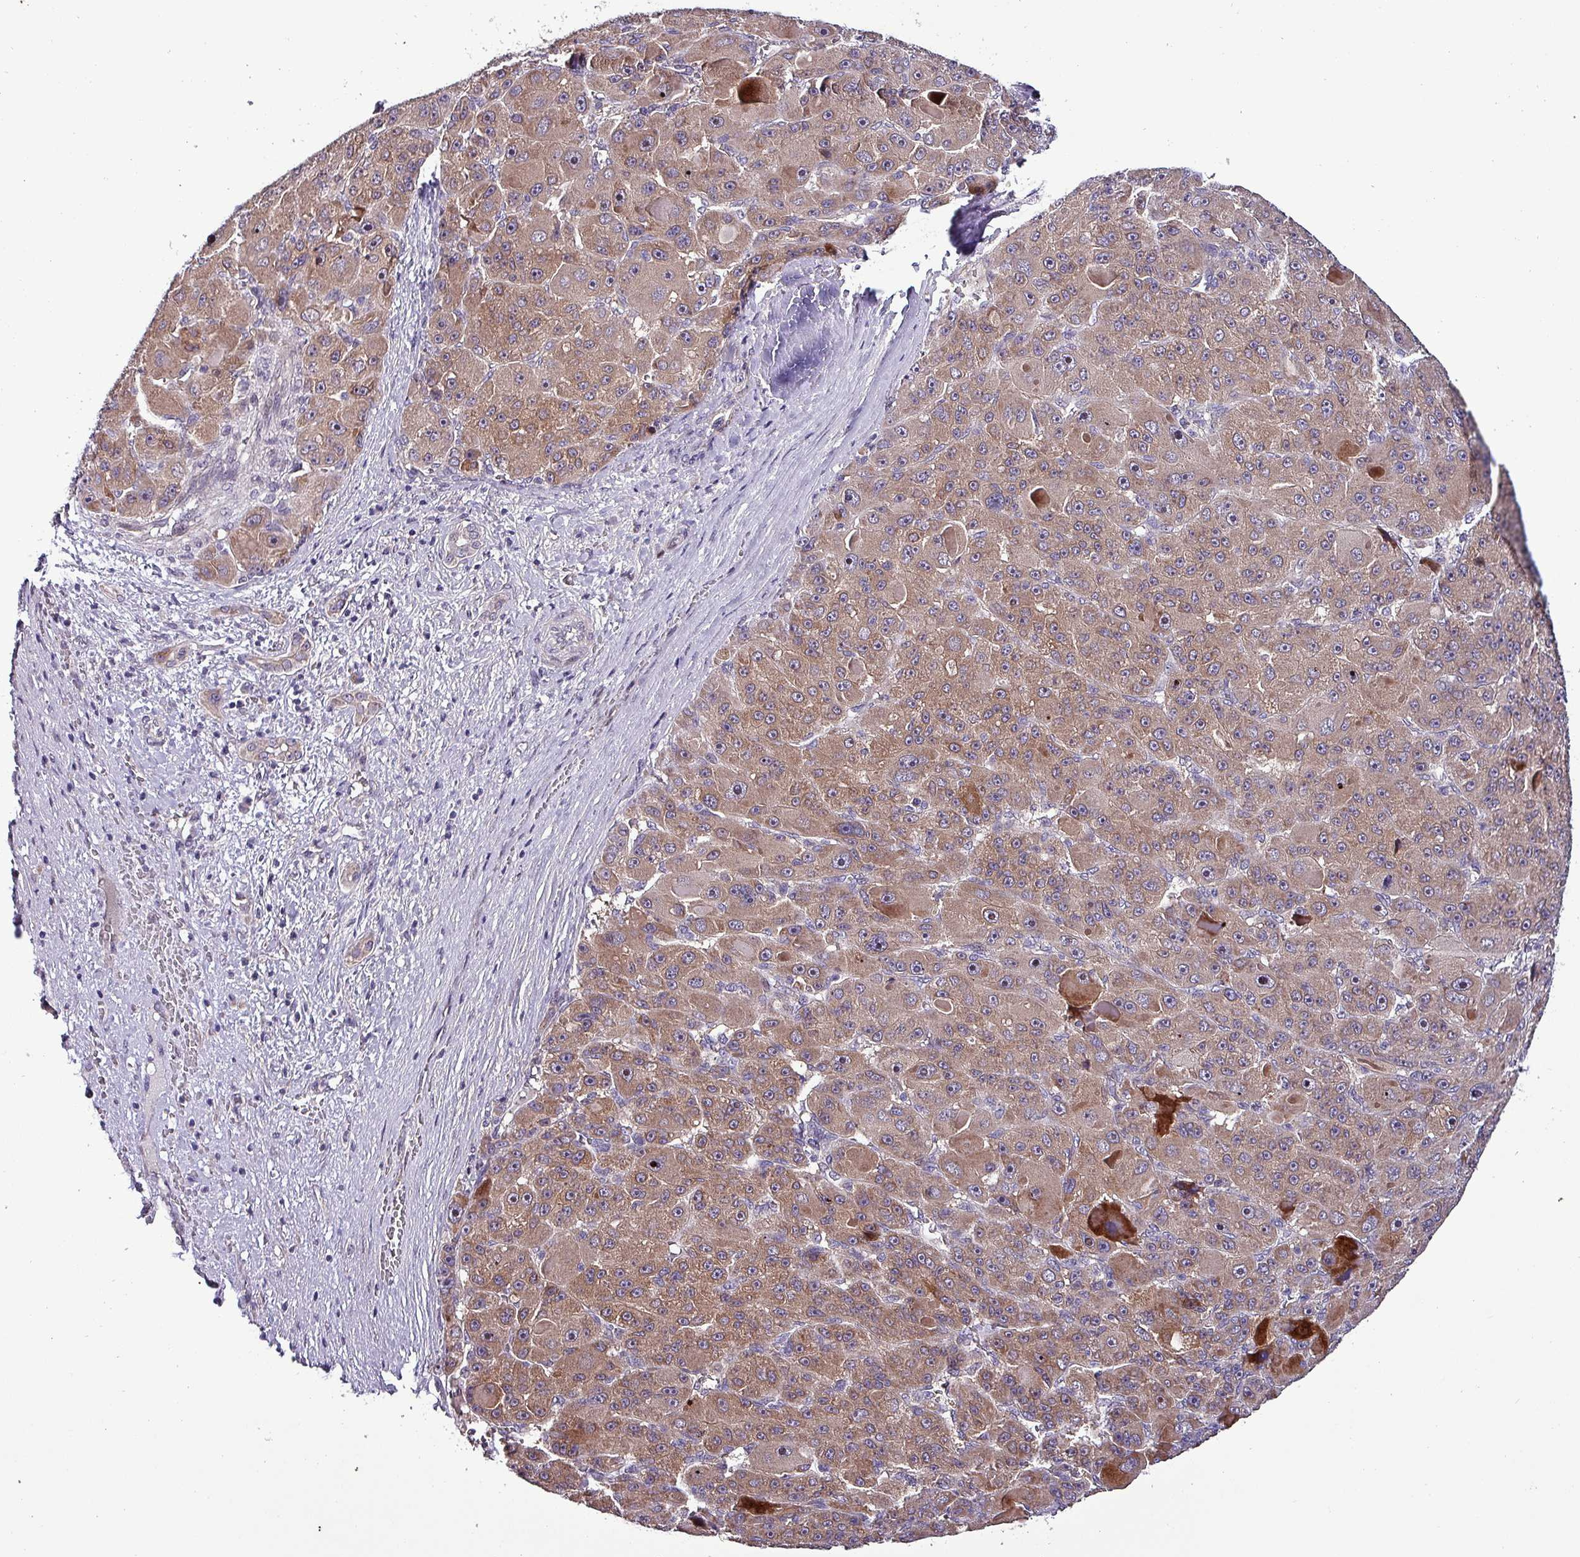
{"staining": {"intensity": "moderate", "quantity": ">75%", "location": "cytoplasmic/membranous"}, "tissue": "liver cancer", "cell_type": "Tumor cells", "image_type": "cancer", "snomed": [{"axis": "morphology", "description": "Carcinoma, Hepatocellular, NOS"}, {"axis": "topography", "description": "Liver"}], "caption": "IHC (DAB (3,3'-diaminobenzidine)) staining of liver cancer (hepatocellular carcinoma) exhibits moderate cytoplasmic/membranous protein expression in about >75% of tumor cells.", "gene": "GRAPL", "patient": {"sex": "male", "age": 76}}